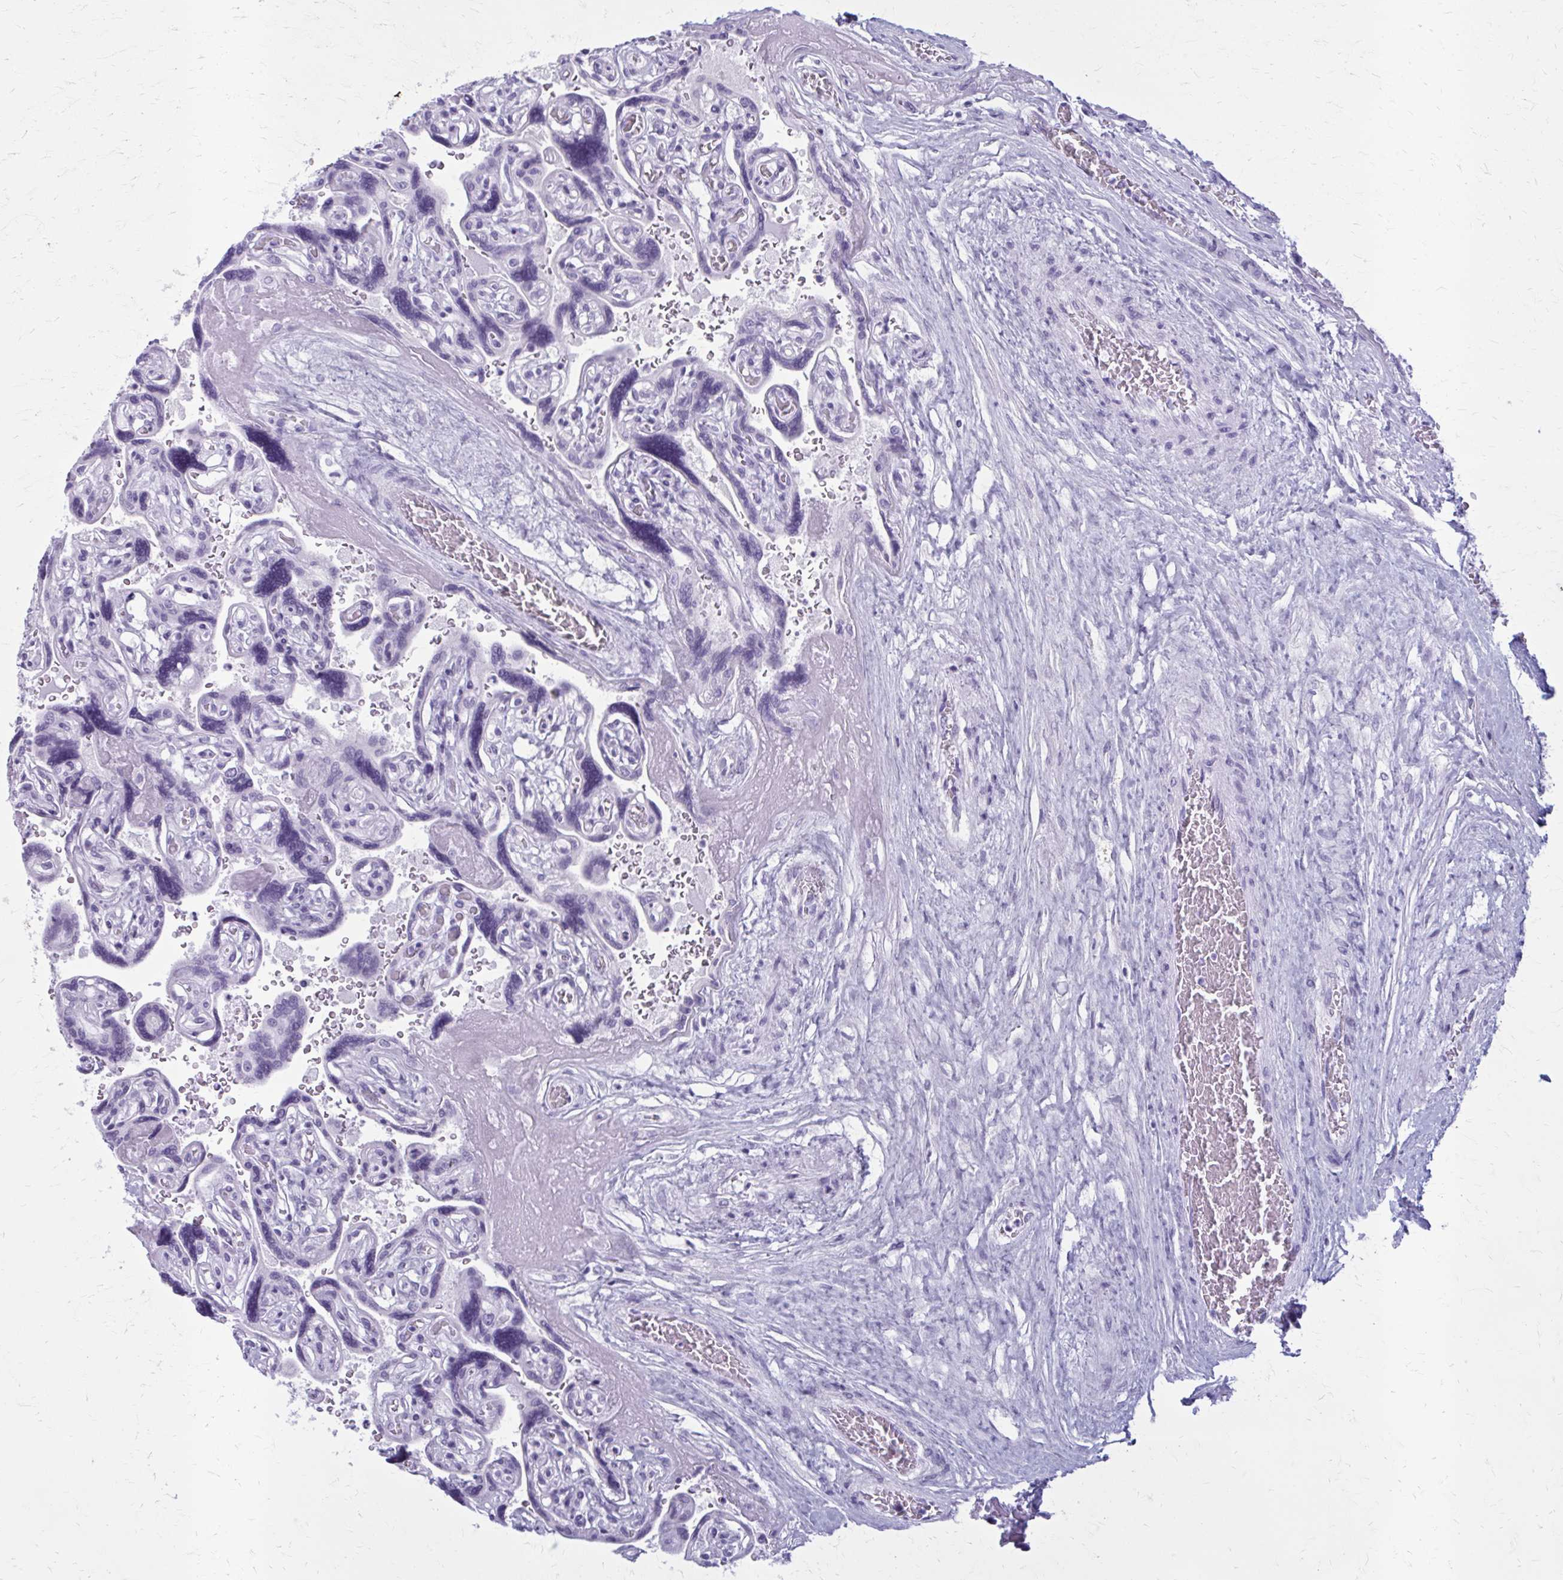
{"staining": {"intensity": "negative", "quantity": "none", "location": "none"}, "tissue": "placenta", "cell_type": "Decidual cells", "image_type": "normal", "snomed": [{"axis": "morphology", "description": "Normal tissue, NOS"}, {"axis": "topography", "description": "Placenta"}], "caption": "Immunohistochemistry (IHC) of benign human placenta shows no staining in decidual cells.", "gene": "ZDHHC7", "patient": {"sex": "female", "age": 32}}